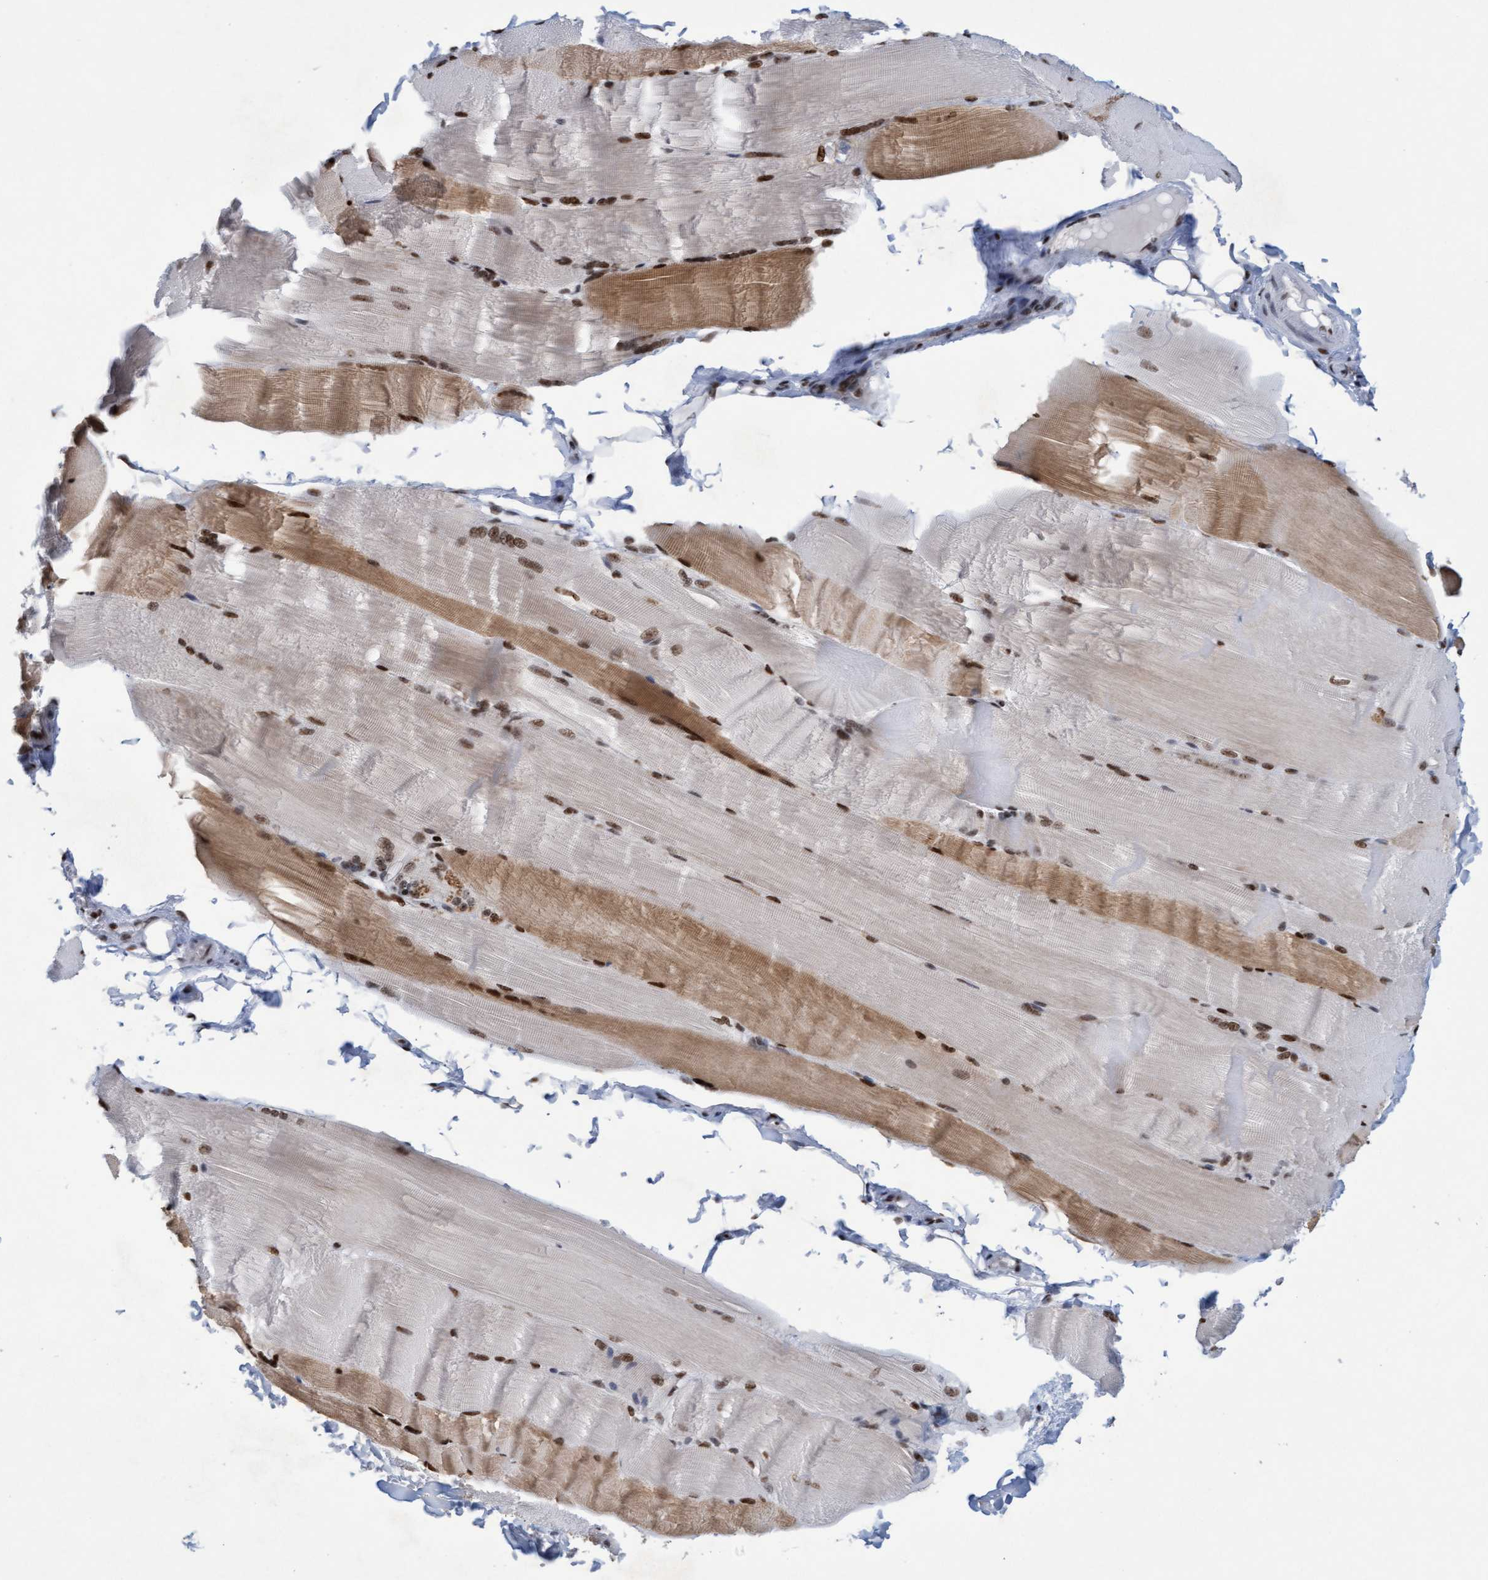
{"staining": {"intensity": "moderate", "quantity": ">75%", "location": "cytoplasmic/membranous,nuclear"}, "tissue": "skeletal muscle", "cell_type": "Myocytes", "image_type": "normal", "snomed": [{"axis": "morphology", "description": "Normal tissue, NOS"}, {"axis": "topography", "description": "Skin"}, {"axis": "topography", "description": "Skeletal muscle"}], "caption": "Approximately >75% of myocytes in normal skeletal muscle display moderate cytoplasmic/membranous,nuclear protein positivity as visualized by brown immunohistochemical staining.", "gene": "GLRX2", "patient": {"sex": "male", "age": 83}}